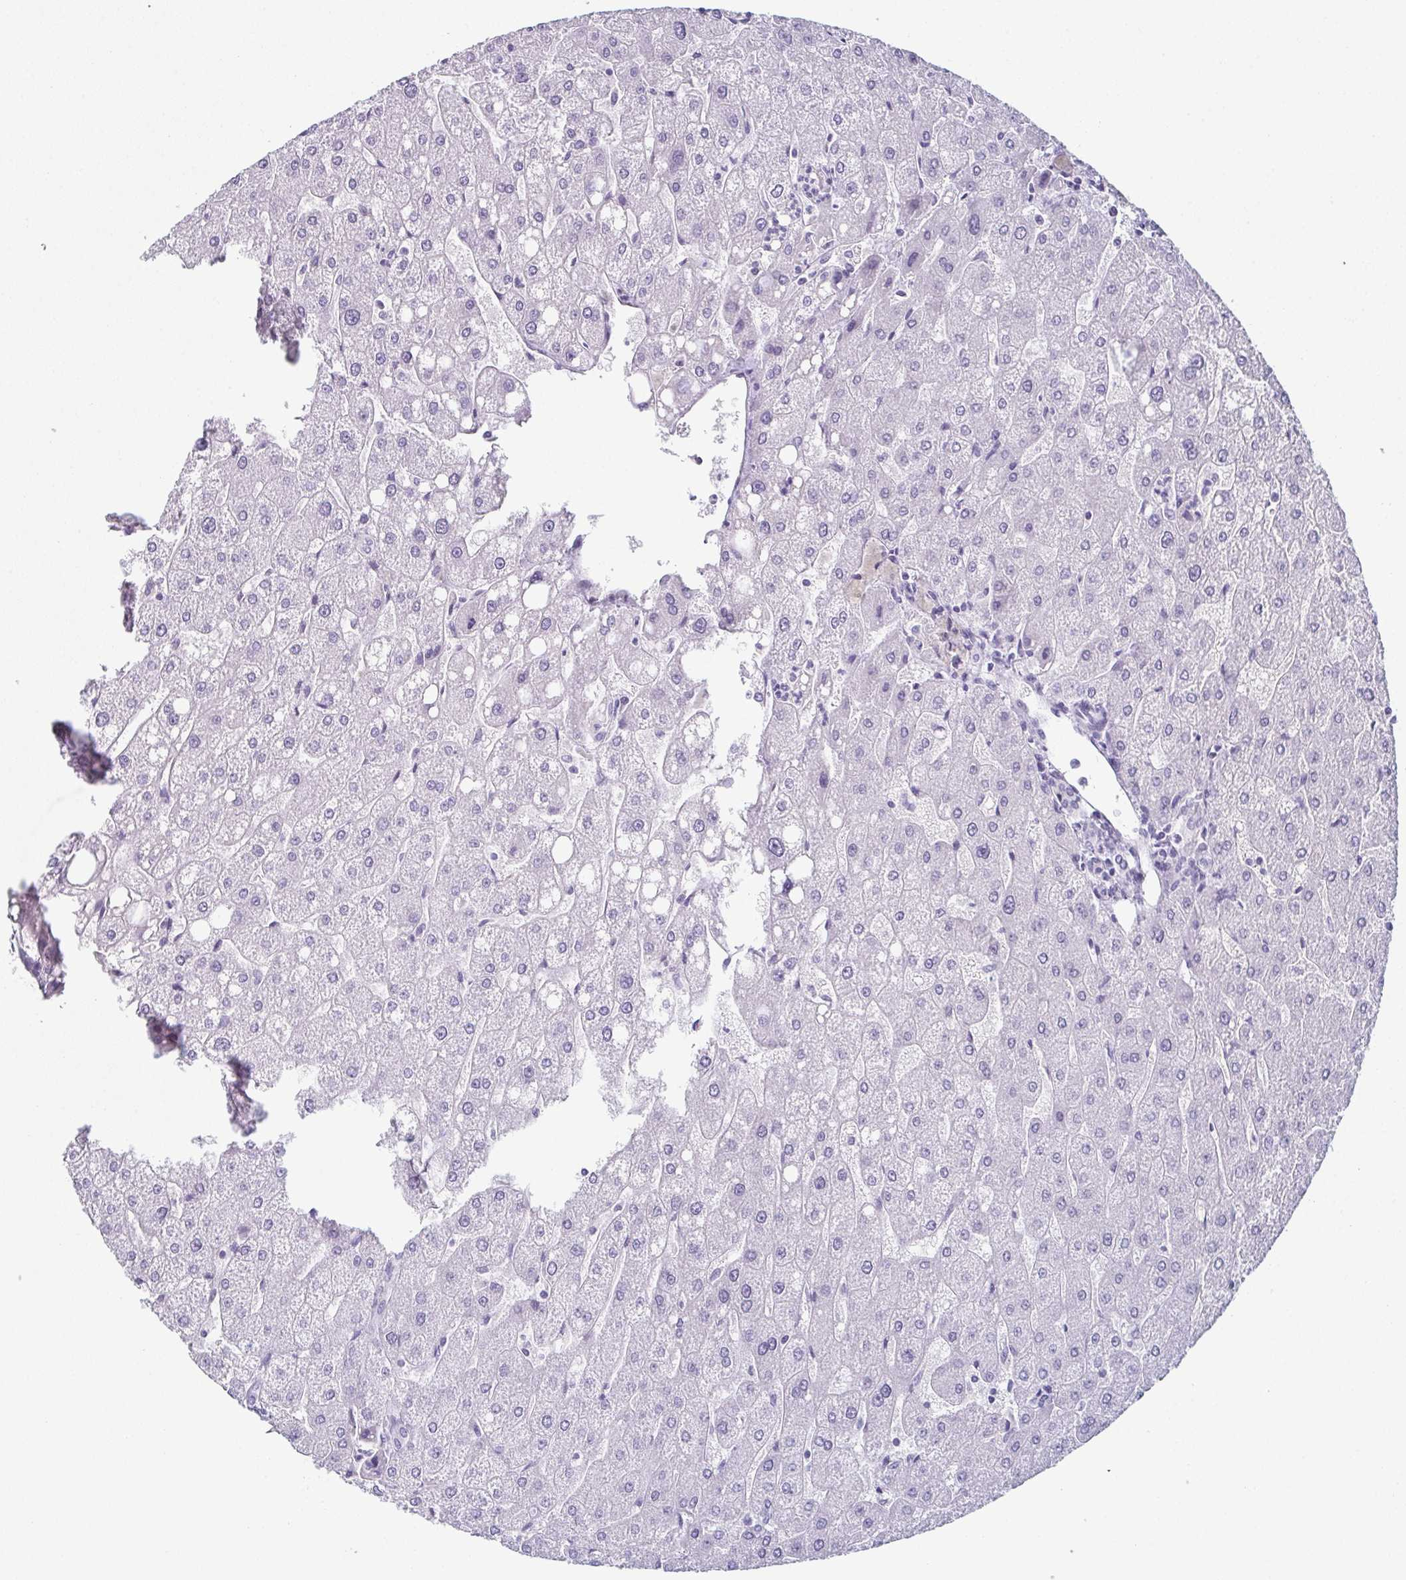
{"staining": {"intensity": "negative", "quantity": "none", "location": "none"}, "tissue": "liver", "cell_type": "Cholangiocytes", "image_type": "normal", "snomed": [{"axis": "morphology", "description": "Normal tissue, NOS"}, {"axis": "topography", "description": "Liver"}], "caption": "Immunohistochemistry (IHC) micrograph of unremarkable liver: human liver stained with DAB displays no significant protein staining in cholangiocytes.", "gene": "ENKUR", "patient": {"sex": "male", "age": 67}}